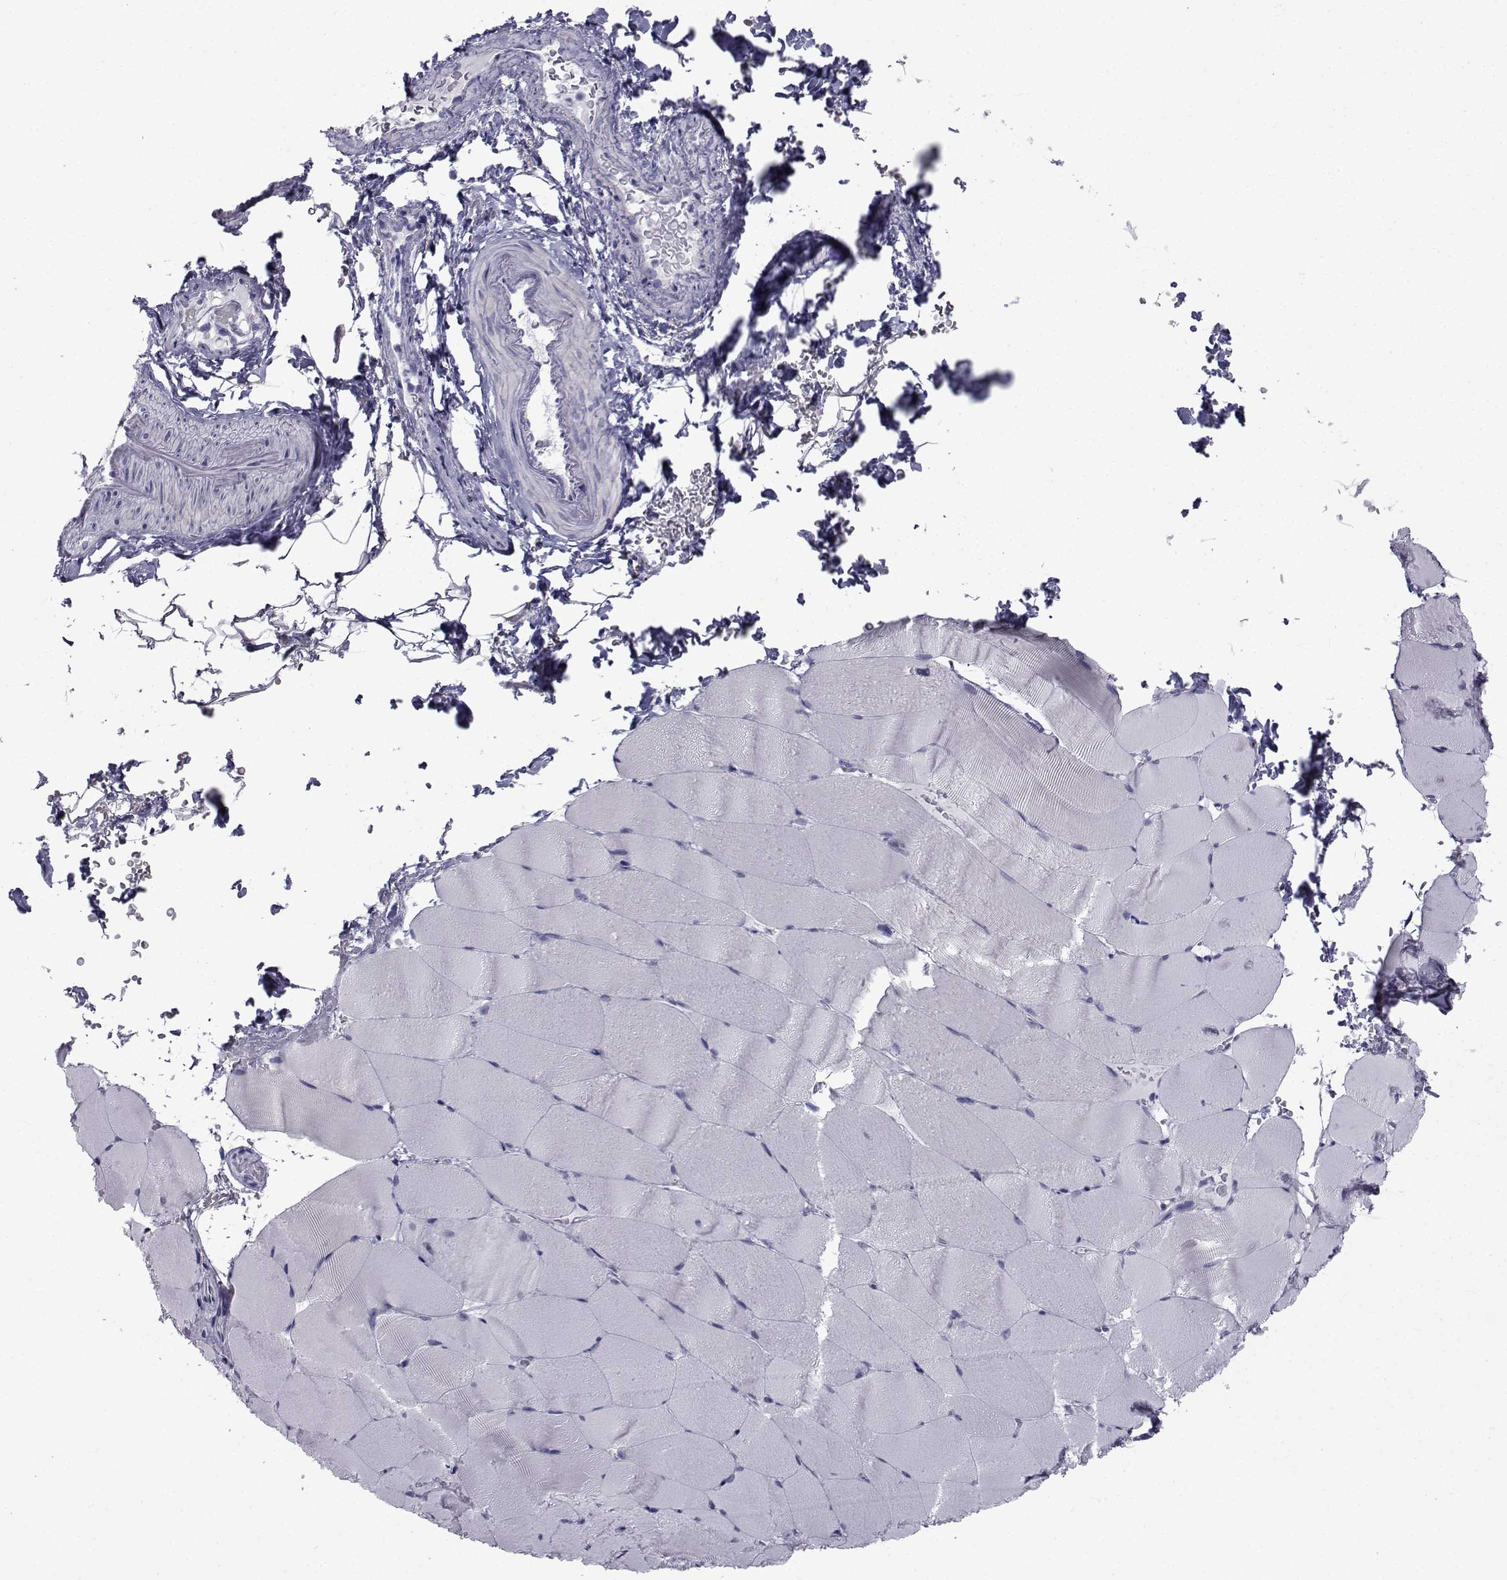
{"staining": {"intensity": "negative", "quantity": "none", "location": "none"}, "tissue": "skeletal muscle", "cell_type": "Myocytes", "image_type": "normal", "snomed": [{"axis": "morphology", "description": "Normal tissue, NOS"}, {"axis": "topography", "description": "Skeletal muscle"}], "caption": "Immunohistochemistry (IHC) of unremarkable skeletal muscle demonstrates no staining in myocytes. (DAB (3,3'-diaminobenzidine) immunohistochemistry (IHC), high magnification).", "gene": "PDE6G", "patient": {"sex": "female", "age": 37}}